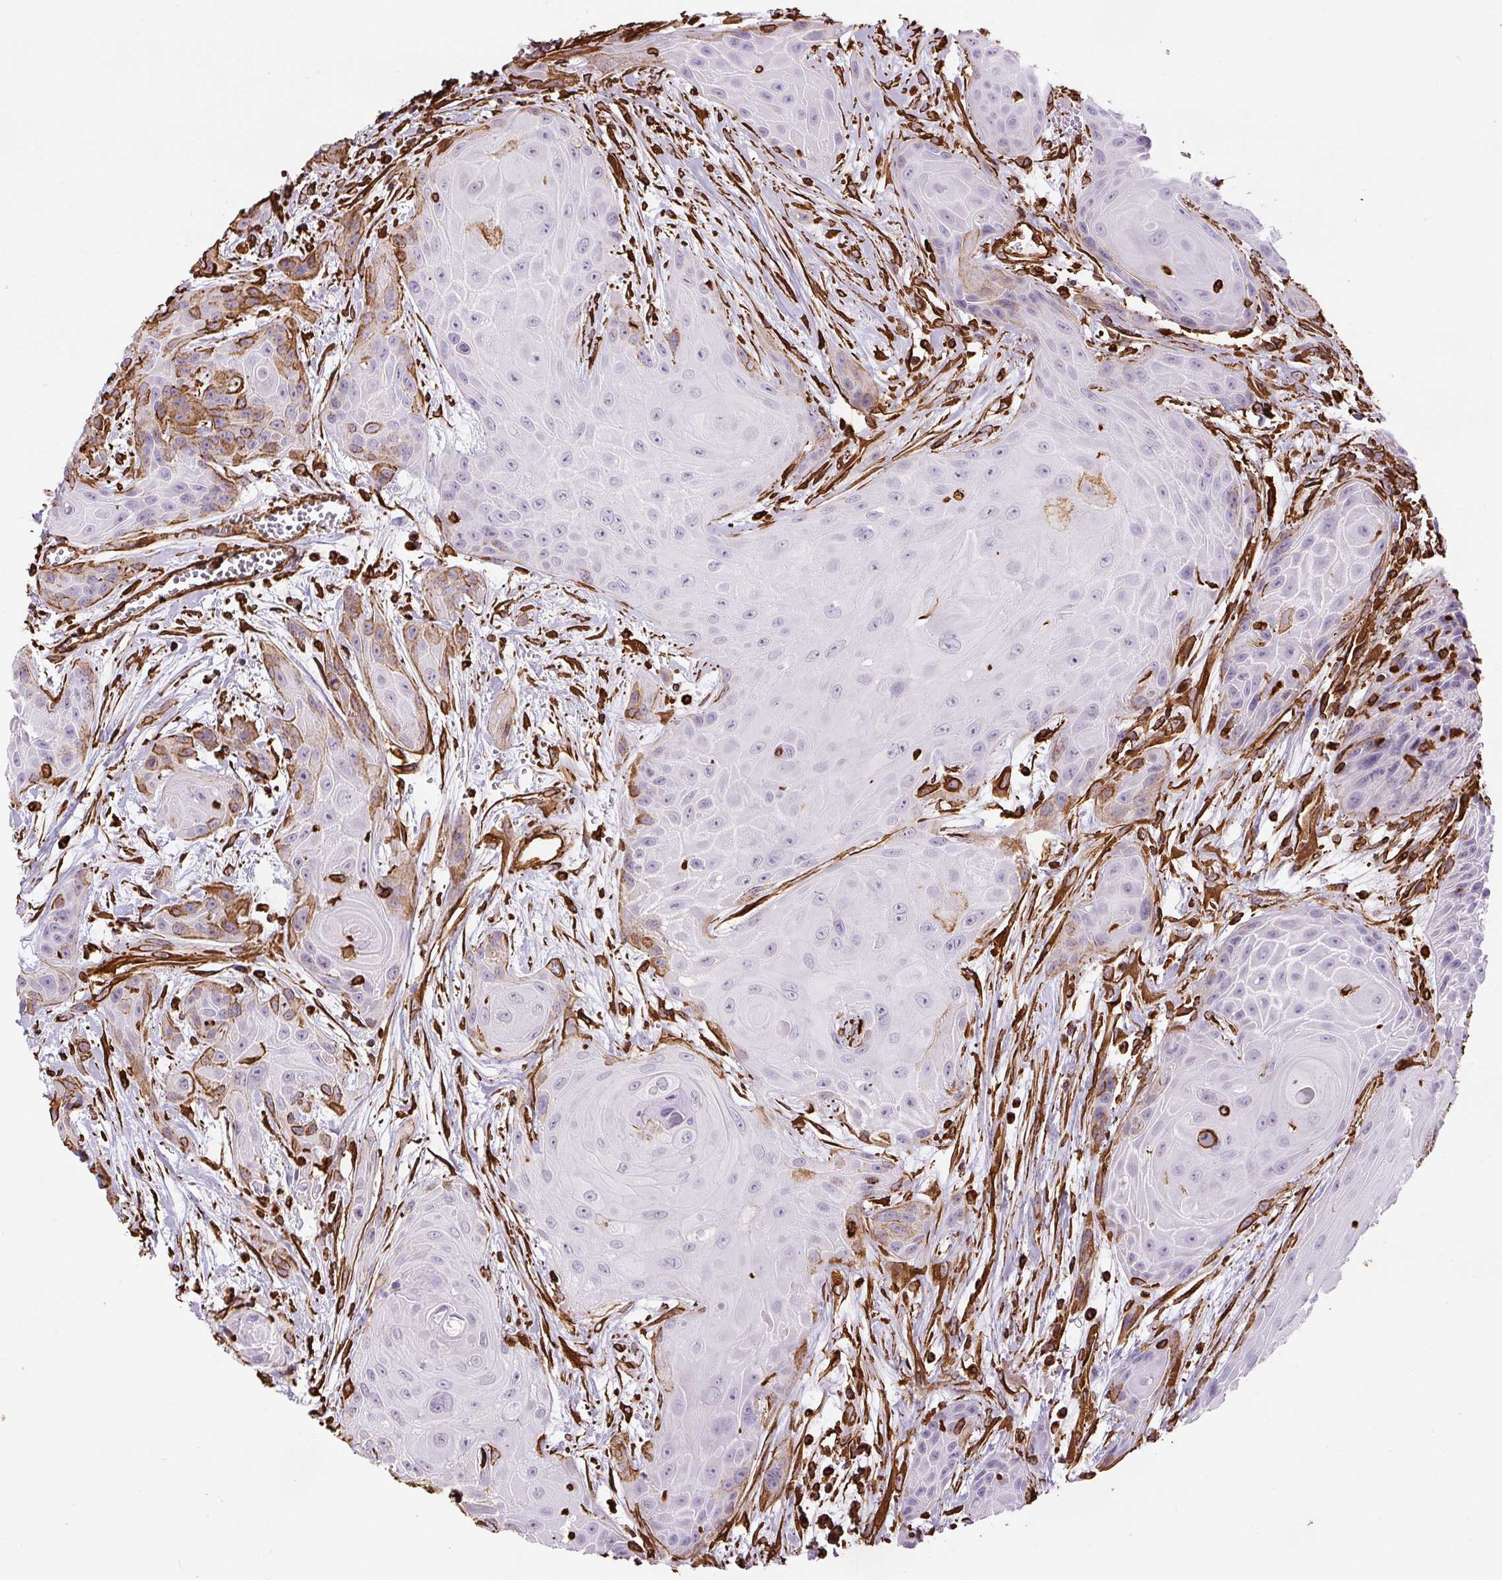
{"staining": {"intensity": "moderate", "quantity": "<25%", "location": "cytoplasmic/membranous"}, "tissue": "head and neck cancer", "cell_type": "Tumor cells", "image_type": "cancer", "snomed": [{"axis": "morphology", "description": "Squamous cell carcinoma, NOS"}, {"axis": "topography", "description": "Head-Neck"}], "caption": "There is low levels of moderate cytoplasmic/membranous staining in tumor cells of head and neck cancer (squamous cell carcinoma), as demonstrated by immunohistochemical staining (brown color).", "gene": "VIM", "patient": {"sex": "female", "age": 73}}